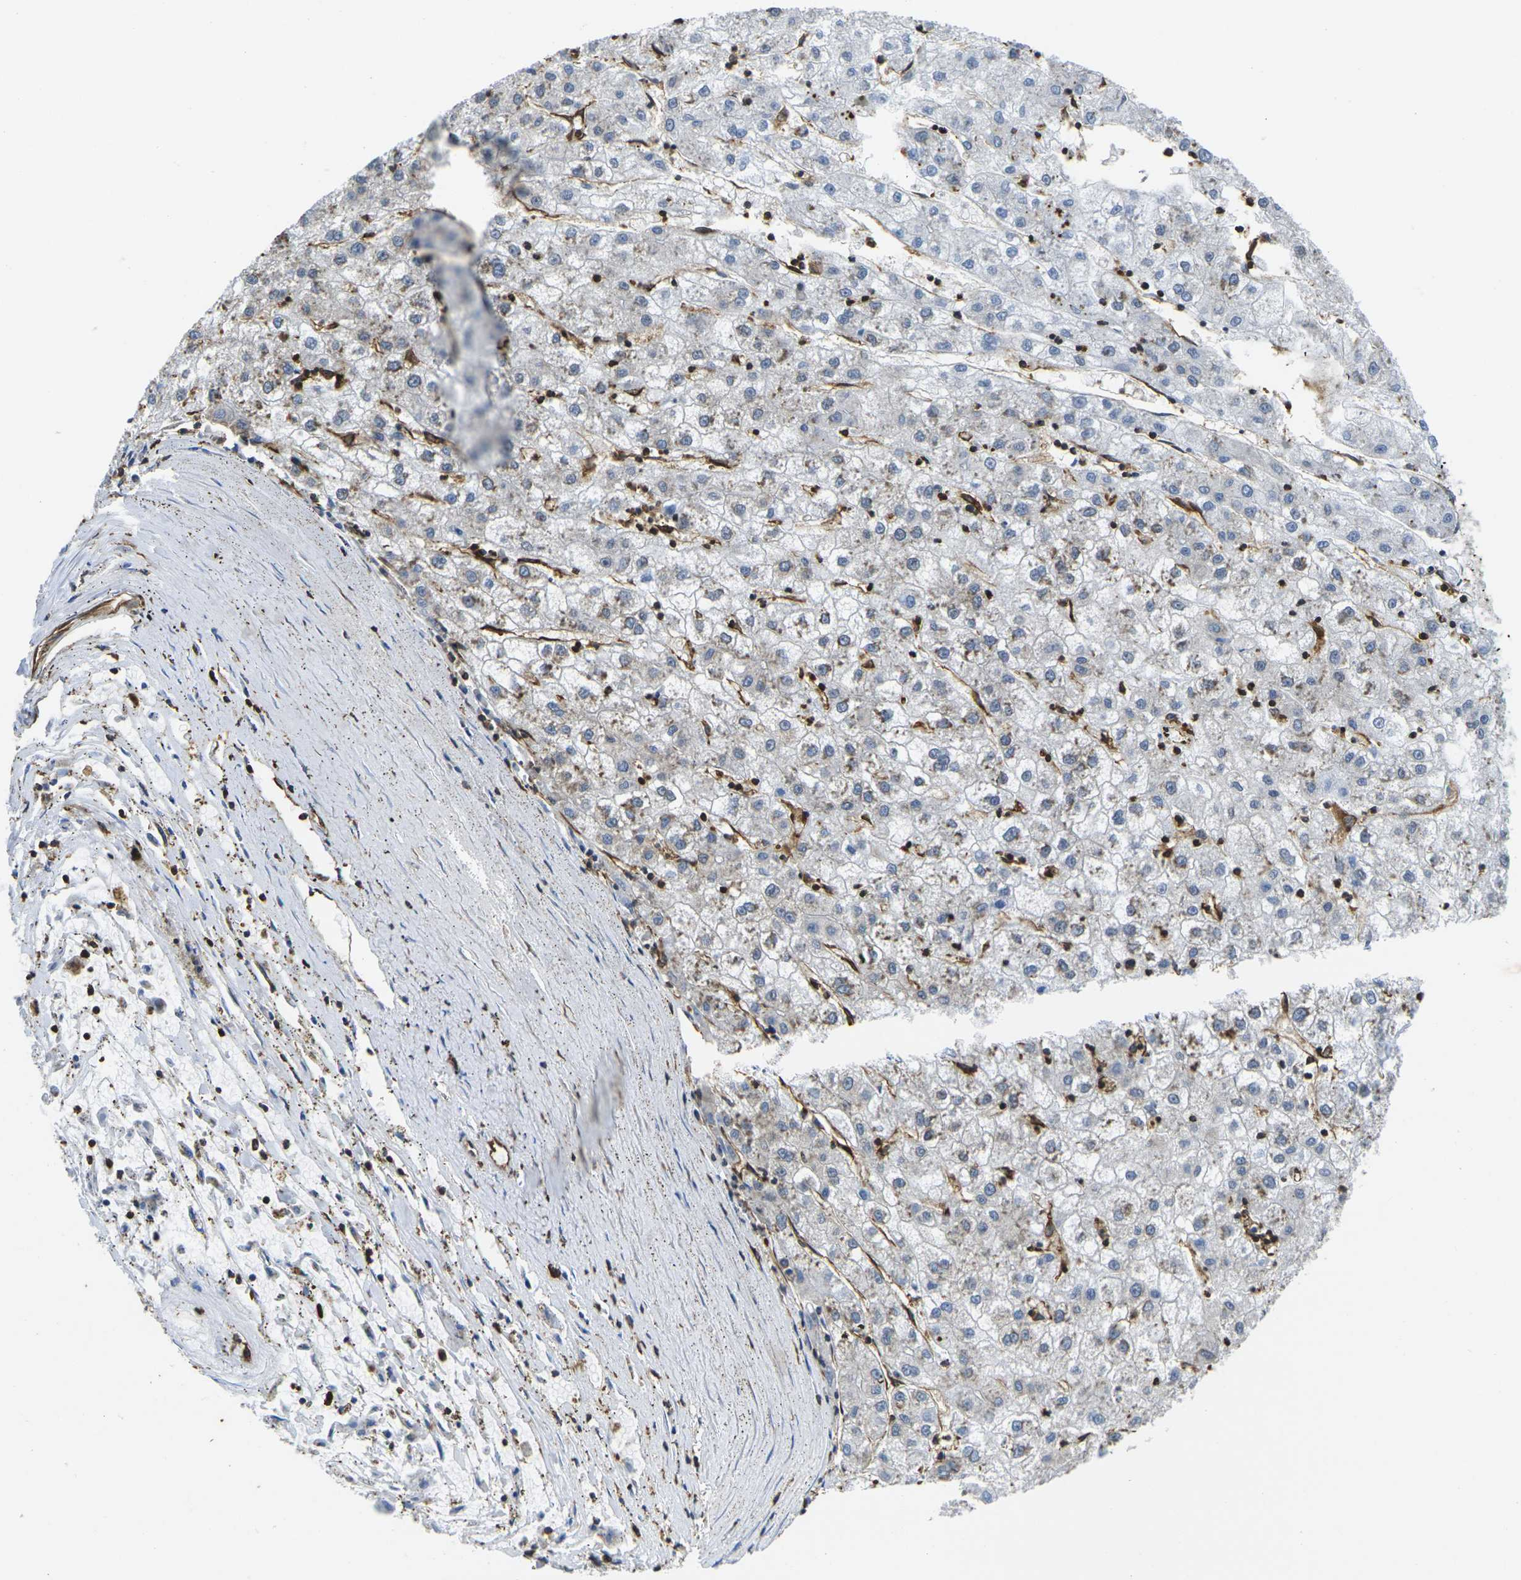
{"staining": {"intensity": "weak", "quantity": "<25%", "location": "cytoplasmic/membranous"}, "tissue": "liver cancer", "cell_type": "Tumor cells", "image_type": "cancer", "snomed": [{"axis": "morphology", "description": "Carcinoma, Hepatocellular, NOS"}, {"axis": "topography", "description": "Liver"}], "caption": "Tumor cells show no significant protein staining in hepatocellular carcinoma (liver). (Brightfield microscopy of DAB immunohistochemistry (IHC) at high magnification).", "gene": "FAM110D", "patient": {"sex": "male", "age": 72}}